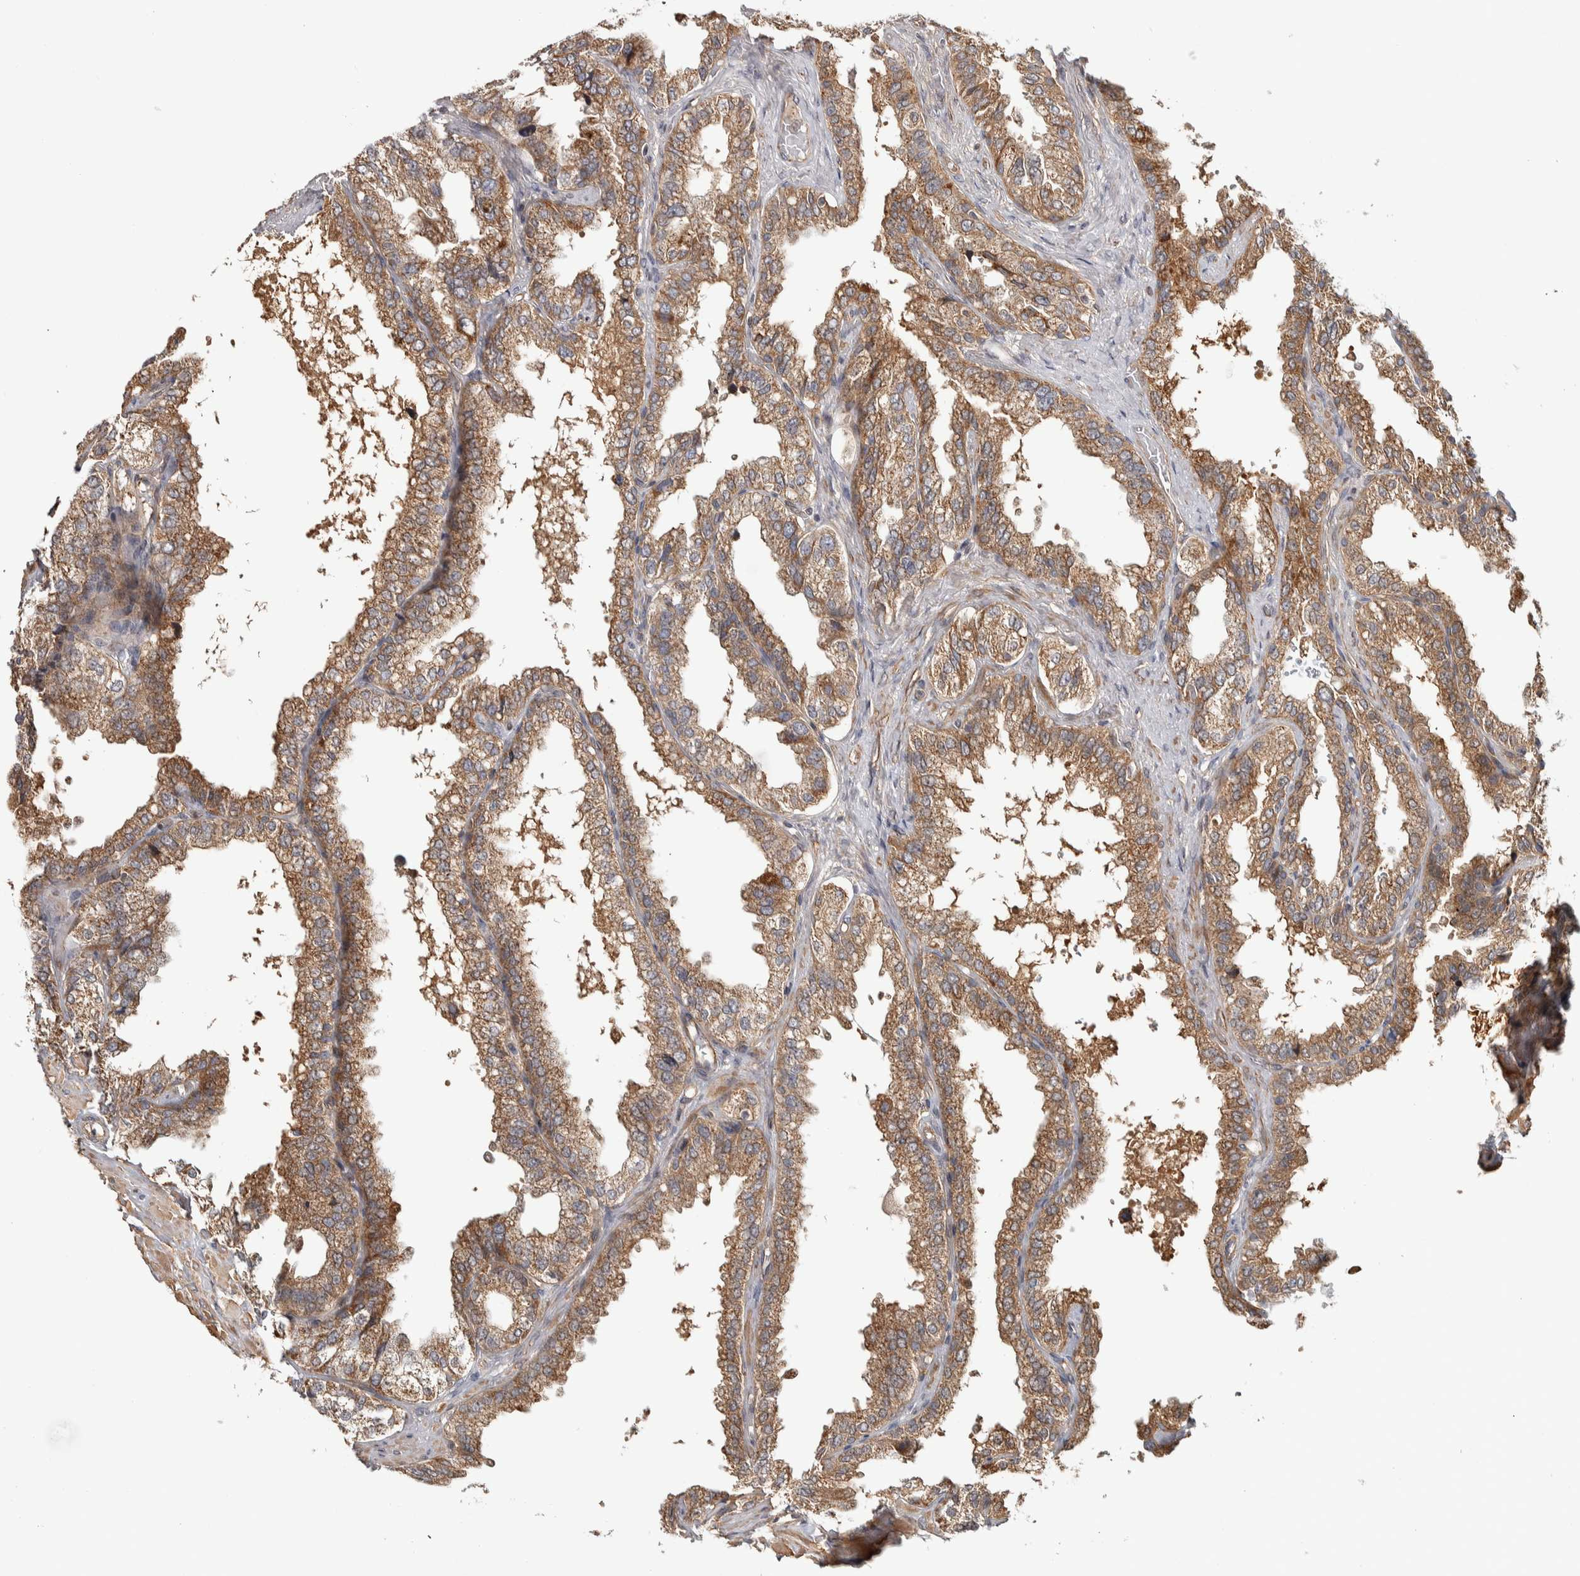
{"staining": {"intensity": "moderate", "quantity": ">75%", "location": "cytoplasmic/membranous"}, "tissue": "seminal vesicle", "cell_type": "Glandular cells", "image_type": "normal", "snomed": [{"axis": "morphology", "description": "Normal tissue, NOS"}, {"axis": "topography", "description": "Seminal veicle"}], "caption": "Protein expression analysis of normal seminal vesicle exhibits moderate cytoplasmic/membranous positivity in about >75% of glandular cells. The staining was performed using DAB to visualize the protein expression in brown, while the nuclei were stained in blue with hematoxylin (Magnification: 20x).", "gene": "CHMP4C", "patient": {"sex": "male", "age": 68}}